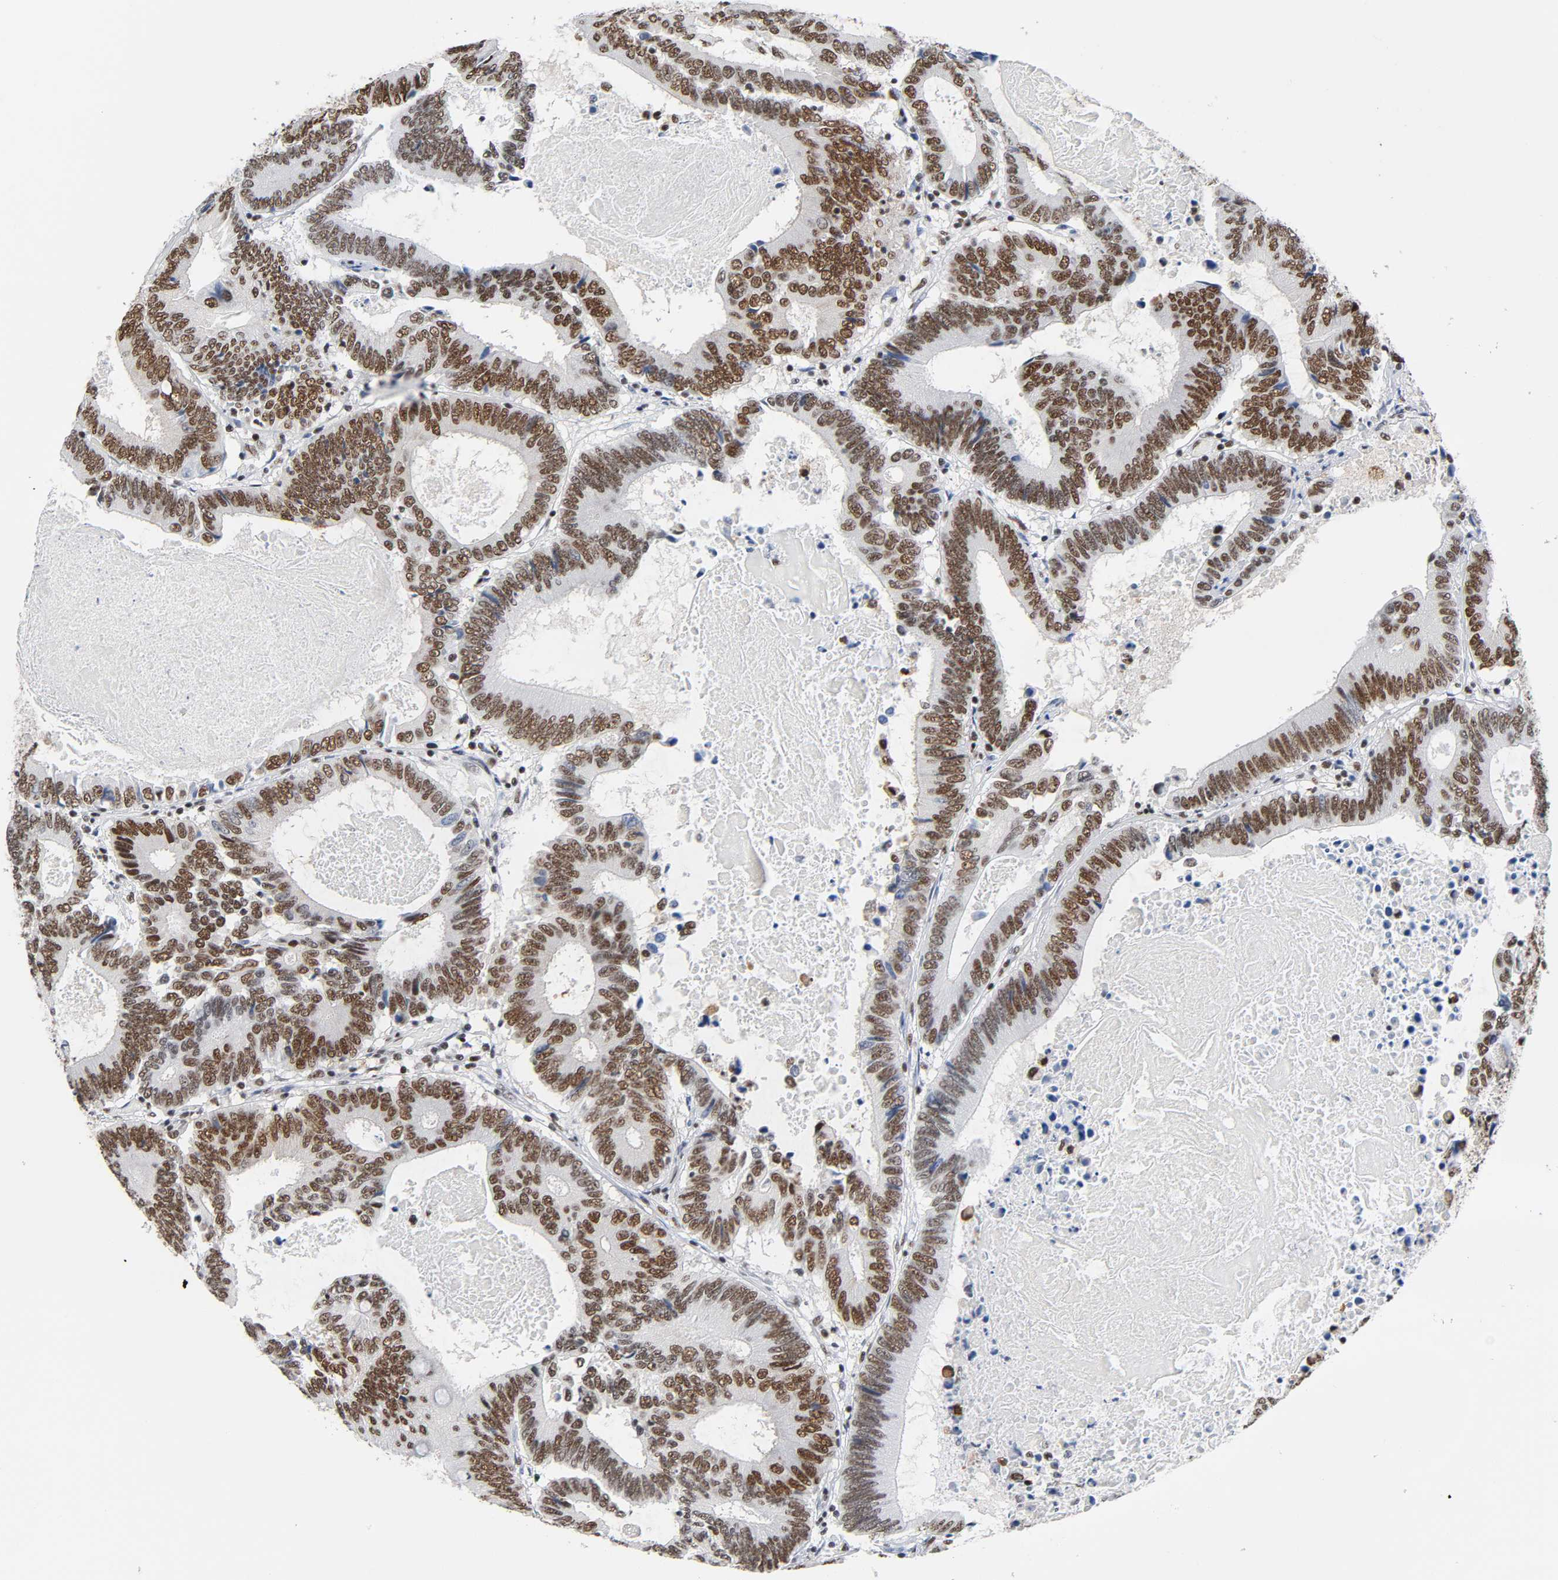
{"staining": {"intensity": "moderate", "quantity": ">75%", "location": "nuclear"}, "tissue": "colorectal cancer", "cell_type": "Tumor cells", "image_type": "cancer", "snomed": [{"axis": "morphology", "description": "Adenocarcinoma, NOS"}, {"axis": "topography", "description": "Colon"}], "caption": "A photomicrograph of adenocarcinoma (colorectal) stained for a protein shows moderate nuclear brown staining in tumor cells.", "gene": "CSTF2", "patient": {"sex": "female", "age": 78}}